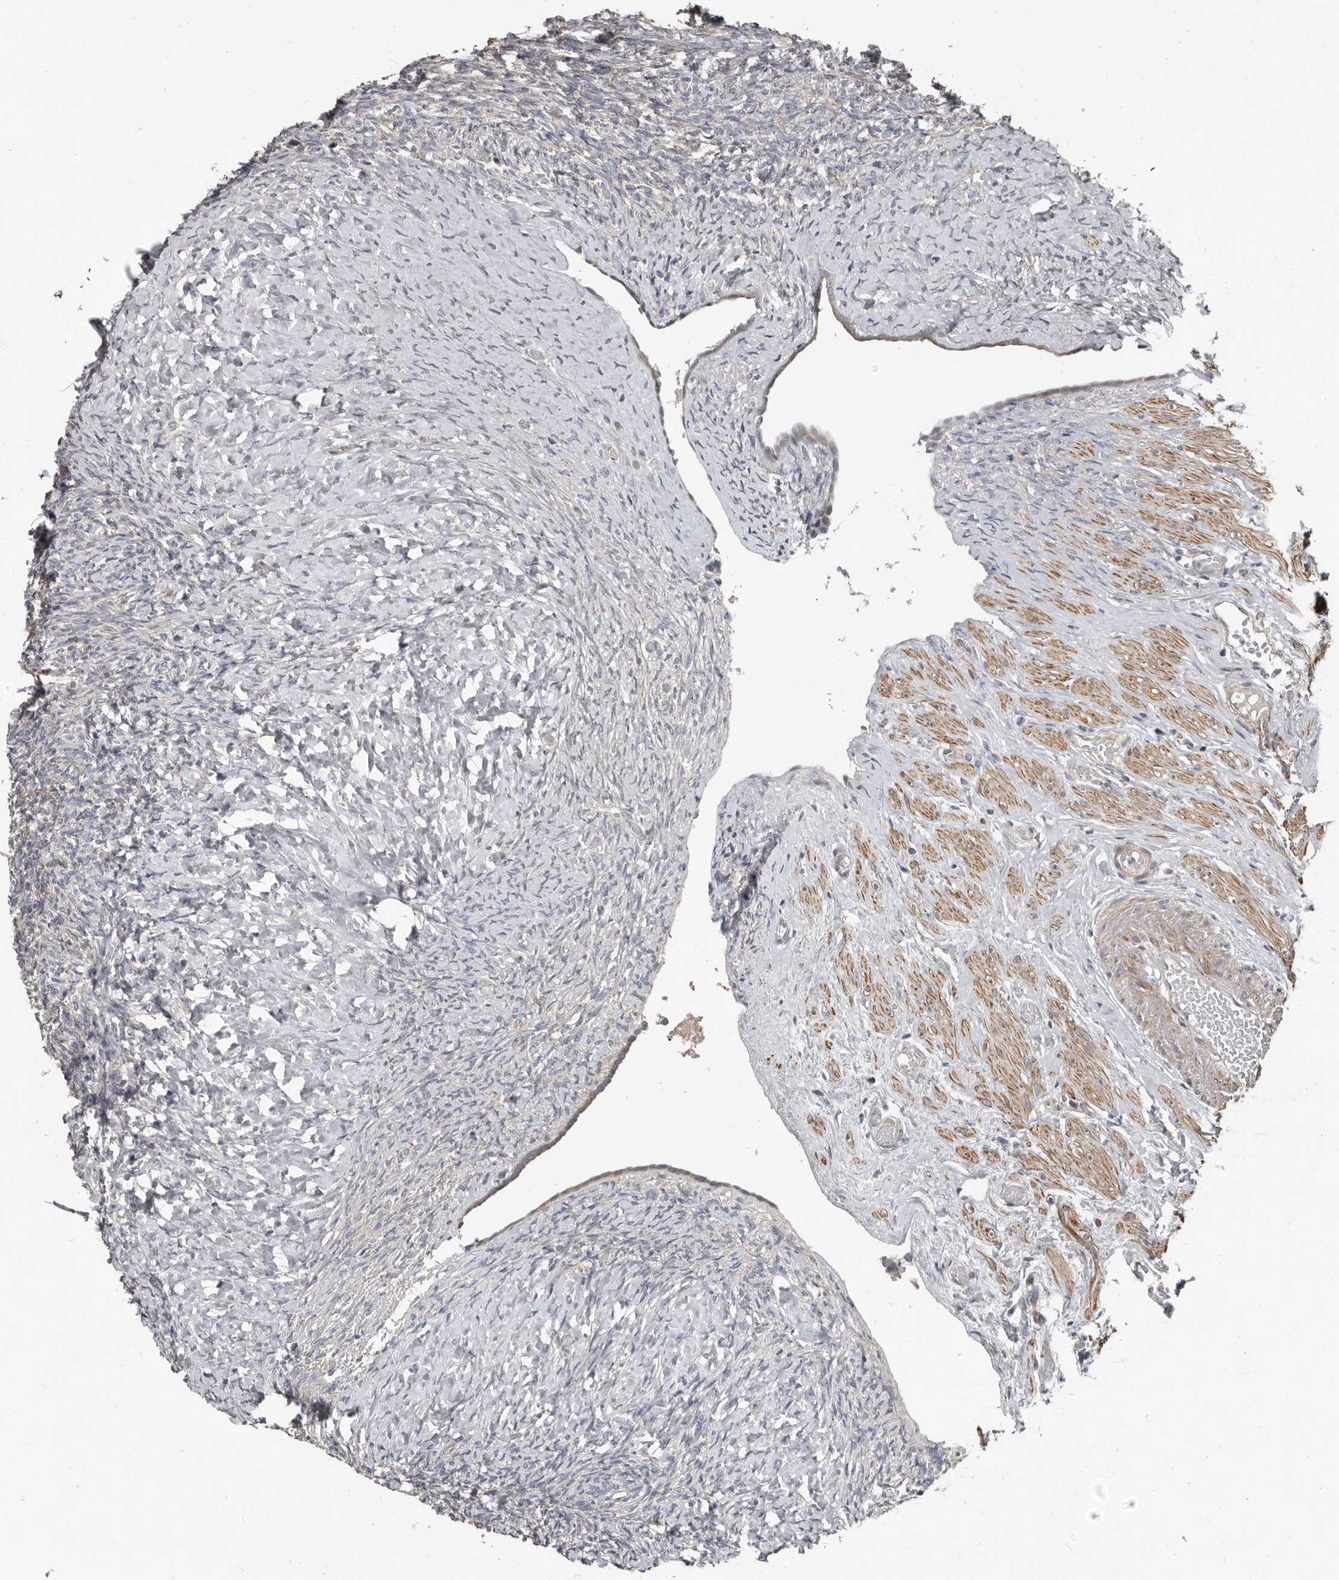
{"staining": {"intensity": "negative", "quantity": "none", "location": "none"}, "tissue": "ovary", "cell_type": "Ovarian stroma cells", "image_type": "normal", "snomed": [{"axis": "morphology", "description": "Normal tissue, NOS"}, {"axis": "topography", "description": "Ovary"}], "caption": "Ovary stained for a protein using IHC demonstrates no staining ovarian stroma cells.", "gene": "AKNAD1", "patient": {"sex": "female", "age": 41}}